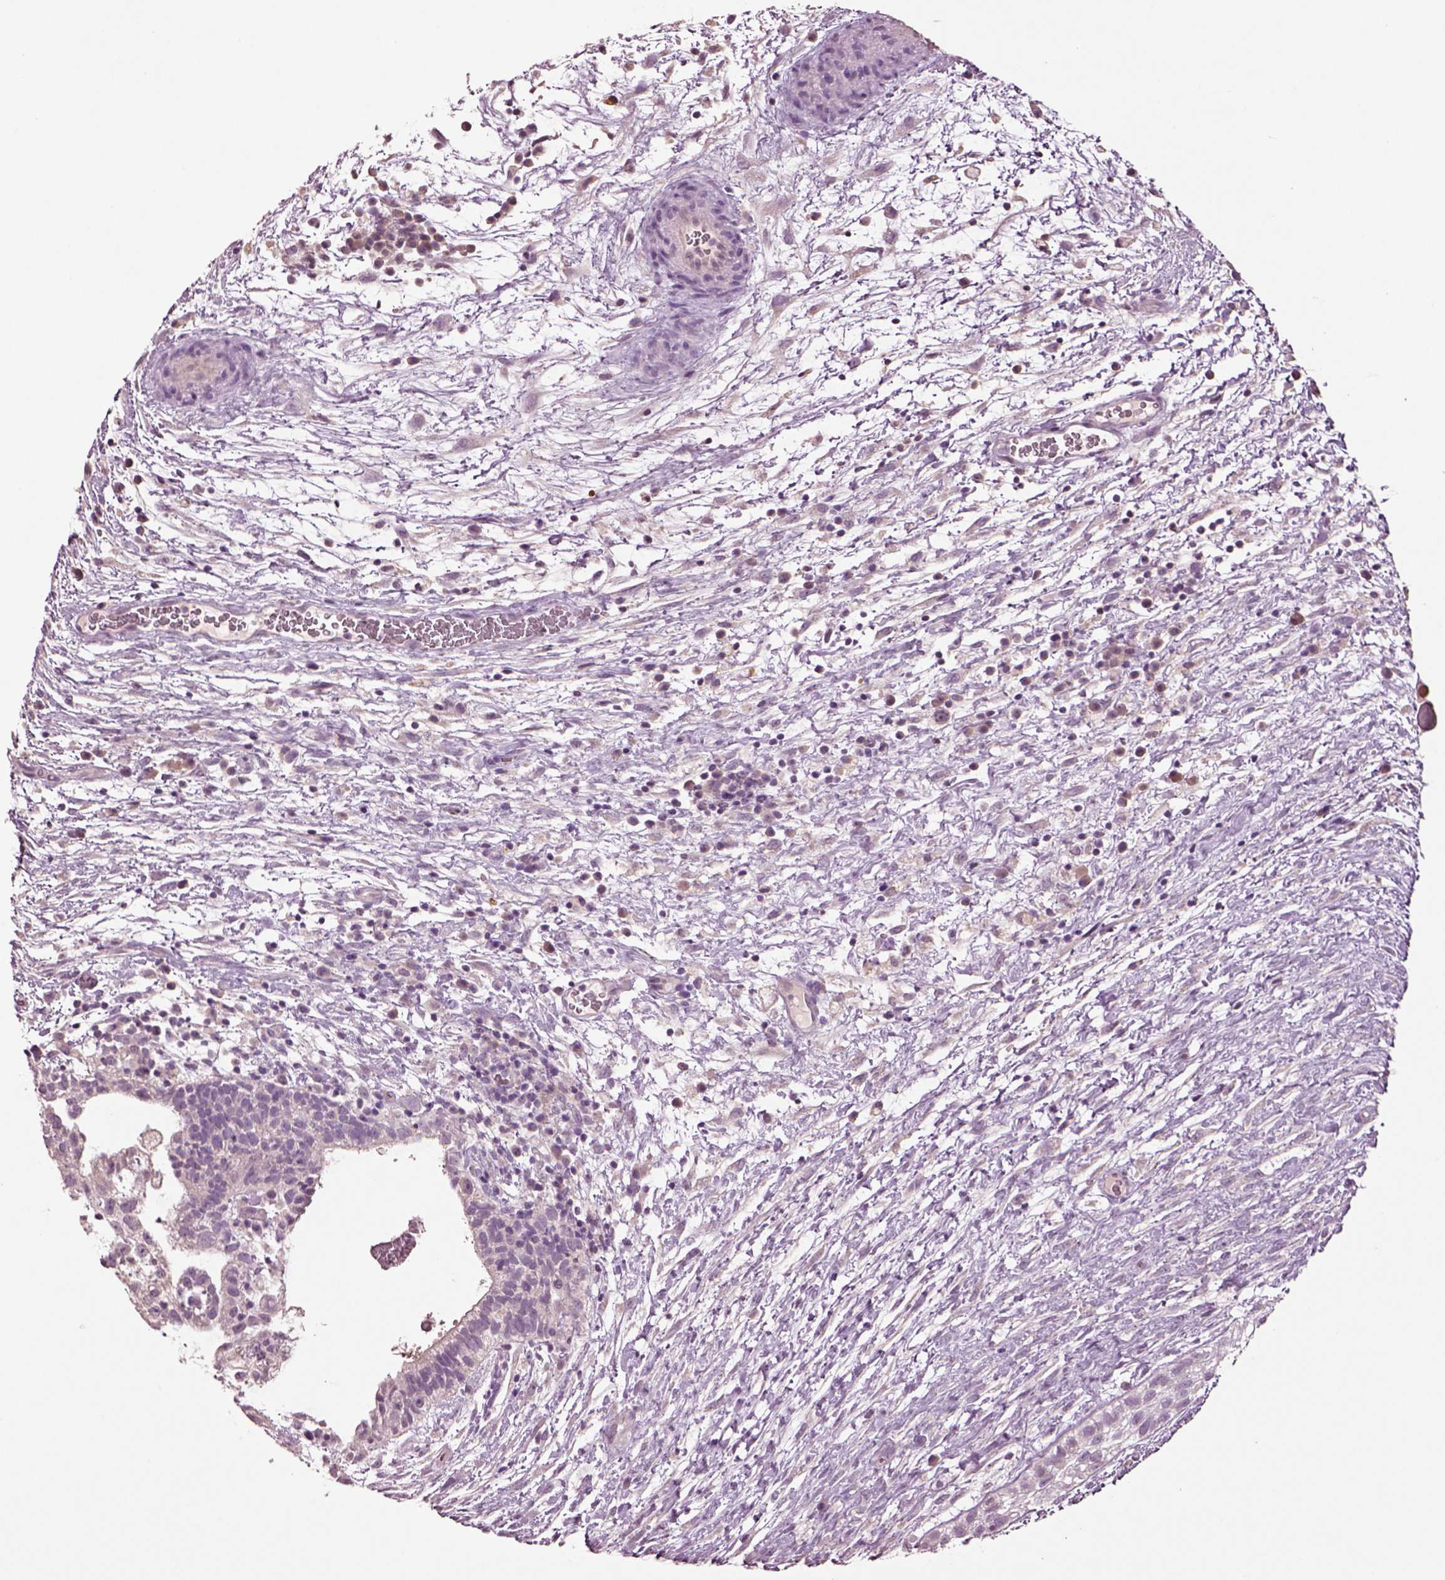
{"staining": {"intensity": "negative", "quantity": "none", "location": "none"}, "tissue": "testis cancer", "cell_type": "Tumor cells", "image_type": "cancer", "snomed": [{"axis": "morphology", "description": "Normal tissue, NOS"}, {"axis": "morphology", "description": "Carcinoma, Embryonal, NOS"}, {"axis": "topography", "description": "Testis"}], "caption": "An IHC micrograph of testis cancer (embryonal carcinoma) is shown. There is no staining in tumor cells of testis cancer (embryonal carcinoma).", "gene": "CLPSL1", "patient": {"sex": "male", "age": 32}}